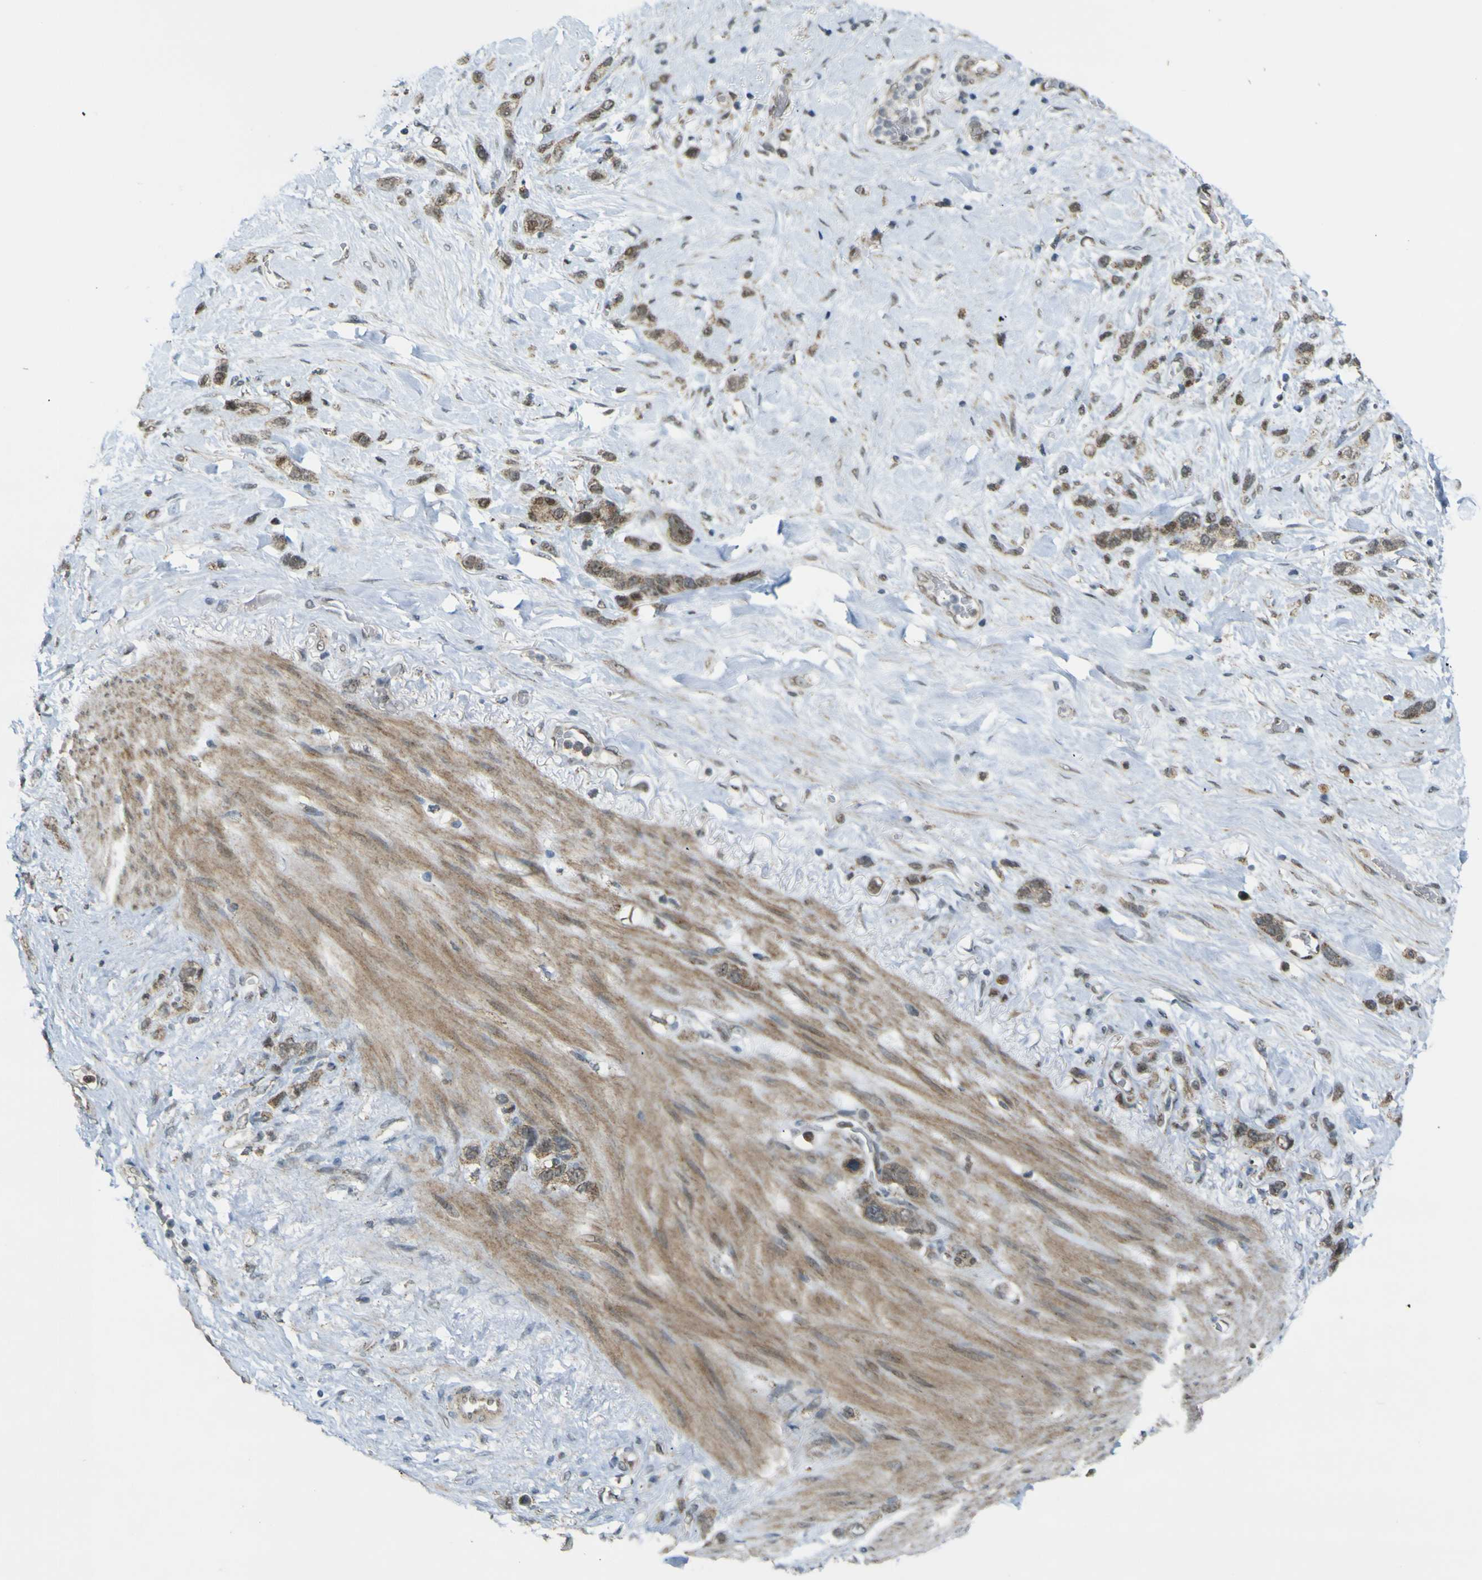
{"staining": {"intensity": "moderate", "quantity": ">75%", "location": "cytoplasmic/membranous"}, "tissue": "stomach cancer", "cell_type": "Tumor cells", "image_type": "cancer", "snomed": [{"axis": "morphology", "description": "Adenocarcinoma, NOS"}, {"axis": "morphology", "description": "Adenocarcinoma, High grade"}, {"axis": "topography", "description": "Stomach, upper"}, {"axis": "topography", "description": "Stomach, lower"}], "caption": "Immunohistochemical staining of human stomach high-grade adenocarcinoma displays moderate cytoplasmic/membranous protein positivity in about >75% of tumor cells.", "gene": "ACBD5", "patient": {"sex": "female", "age": 65}}